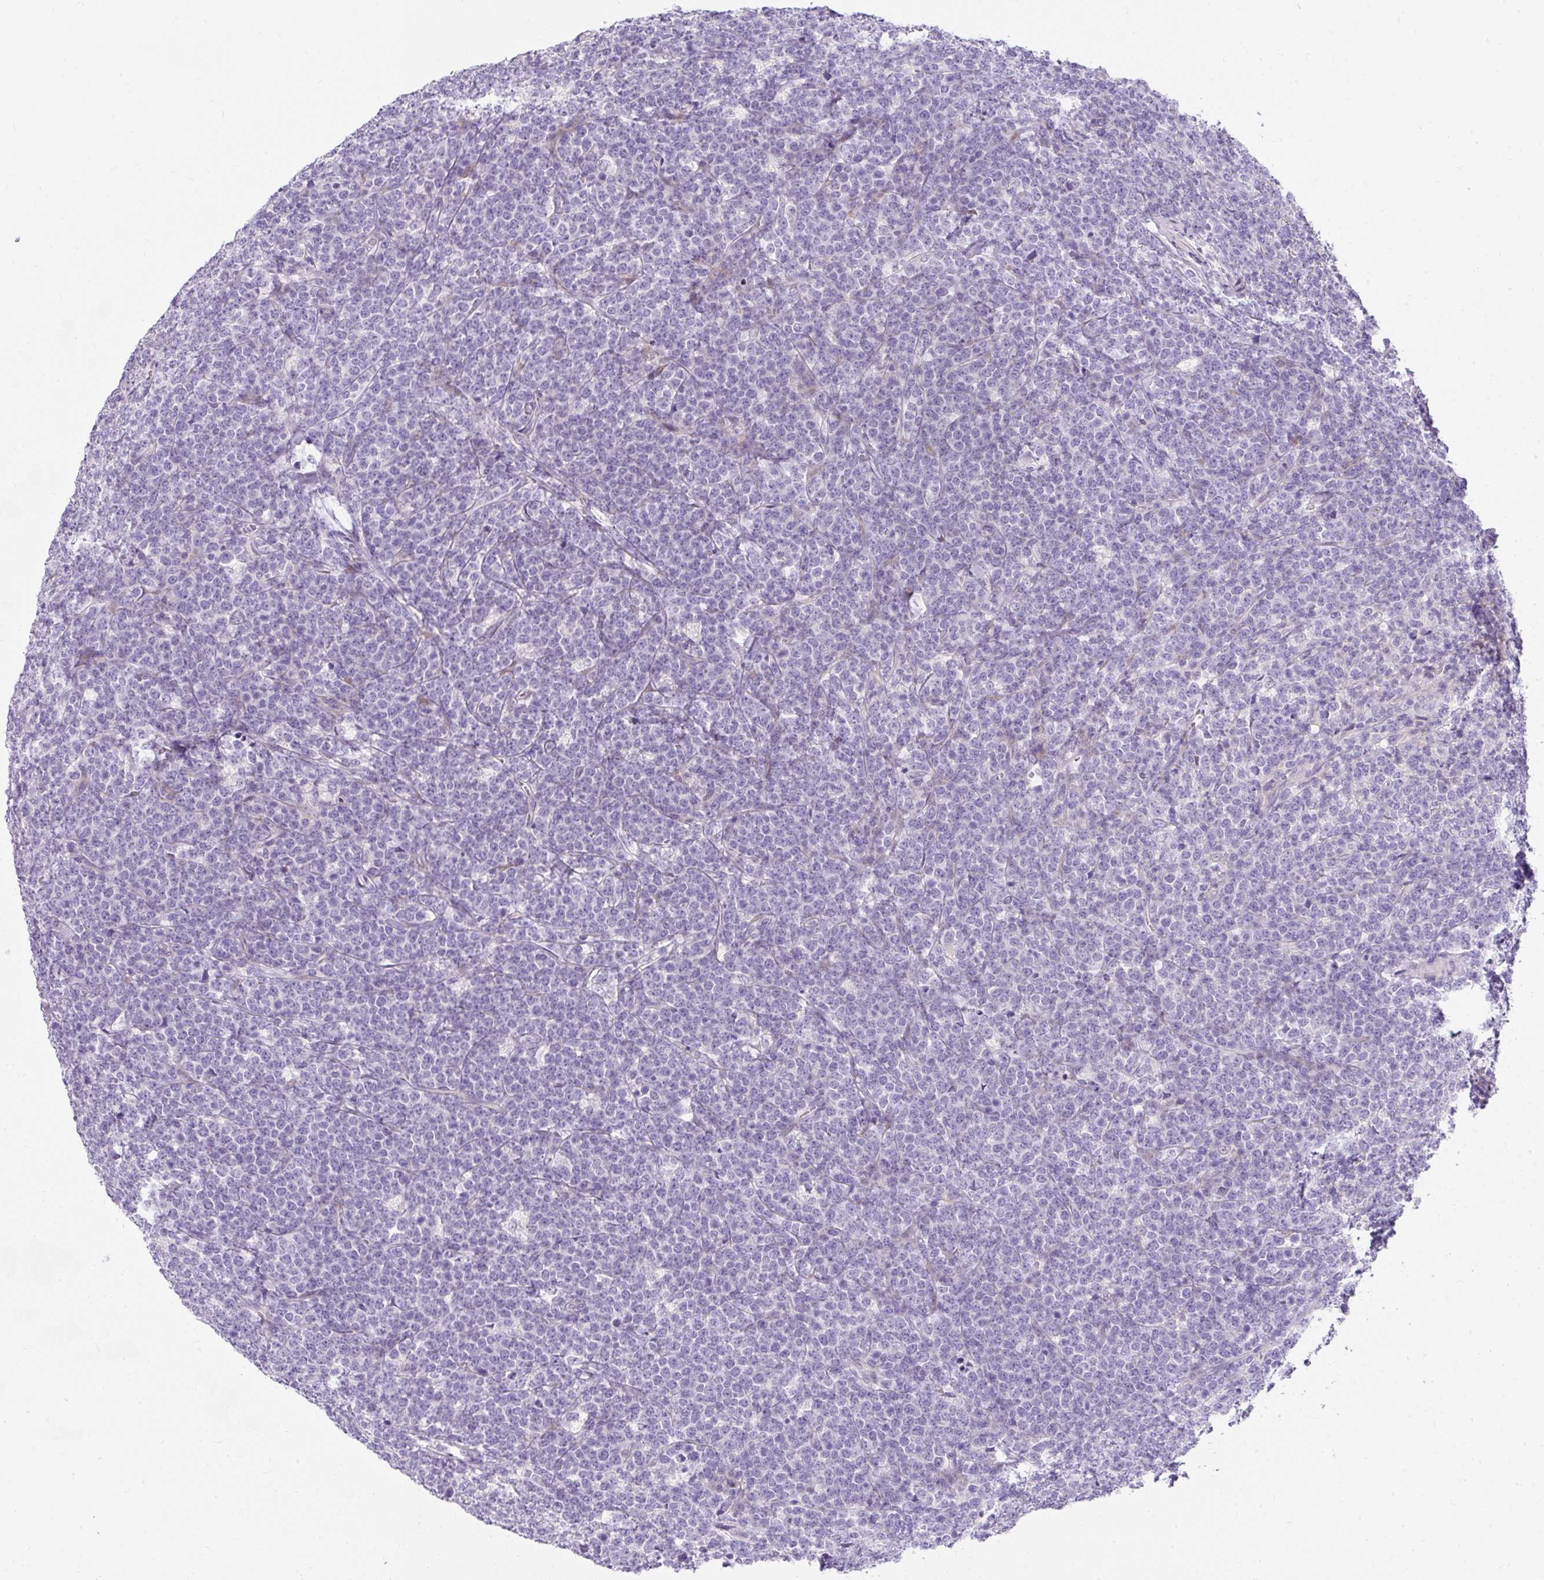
{"staining": {"intensity": "negative", "quantity": "none", "location": "none"}, "tissue": "lymphoma", "cell_type": "Tumor cells", "image_type": "cancer", "snomed": [{"axis": "morphology", "description": "Malignant lymphoma, non-Hodgkin's type, High grade"}, {"axis": "topography", "description": "Small intestine"}, {"axis": "topography", "description": "Colon"}], "caption": "A high-resolution photomicrograph shows IHC staining of malignant lymphoma, non-Hodgkin's type (high-grade), which displays no significant positivity in tumor cells.", "gene": "DTX4", "patient": {"sex": "male", "age": 8}}